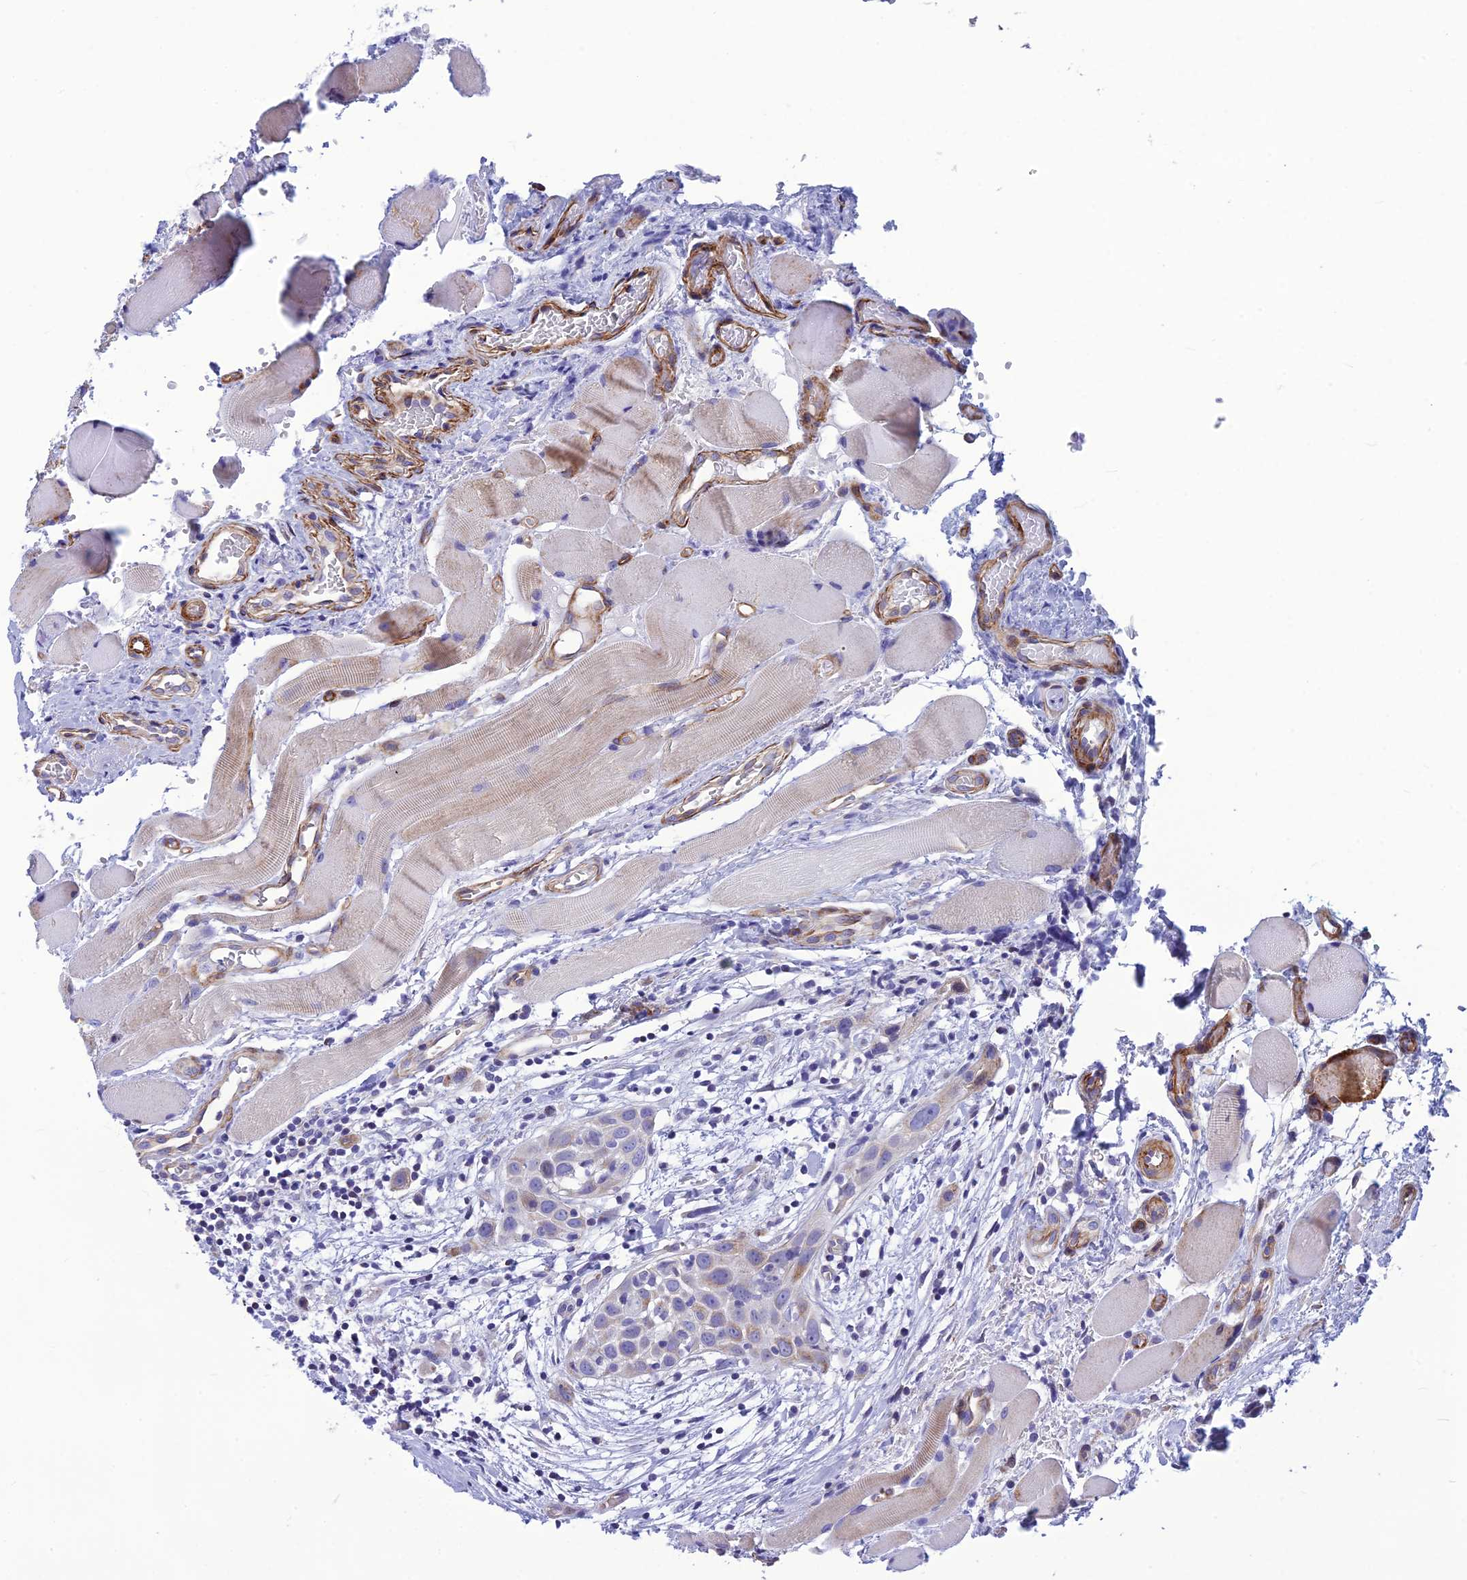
{"staining": {"intensity": "weak", "quantity": "<25%", "location": "cytoplasmic/membranous"}, "tissue": "head and neck cancer", "cell_type": "Tumor cells", "image_type": "cancer", "snomed": [{"axis": "morphology", "description": "Squamous cell carcinoma, NOS"}, {"axis": "topography", "description": "Oral tissue"}, {"axis": "topography", "description": "Head-Neck"}], "caption": "Immunohistochemistry (IHC) of squamous cell carcinoma (head and neck) shows no positivity in tumor cells.", "gene": "POMGNT1", "patient": {"sex": "female", "age": 50}}